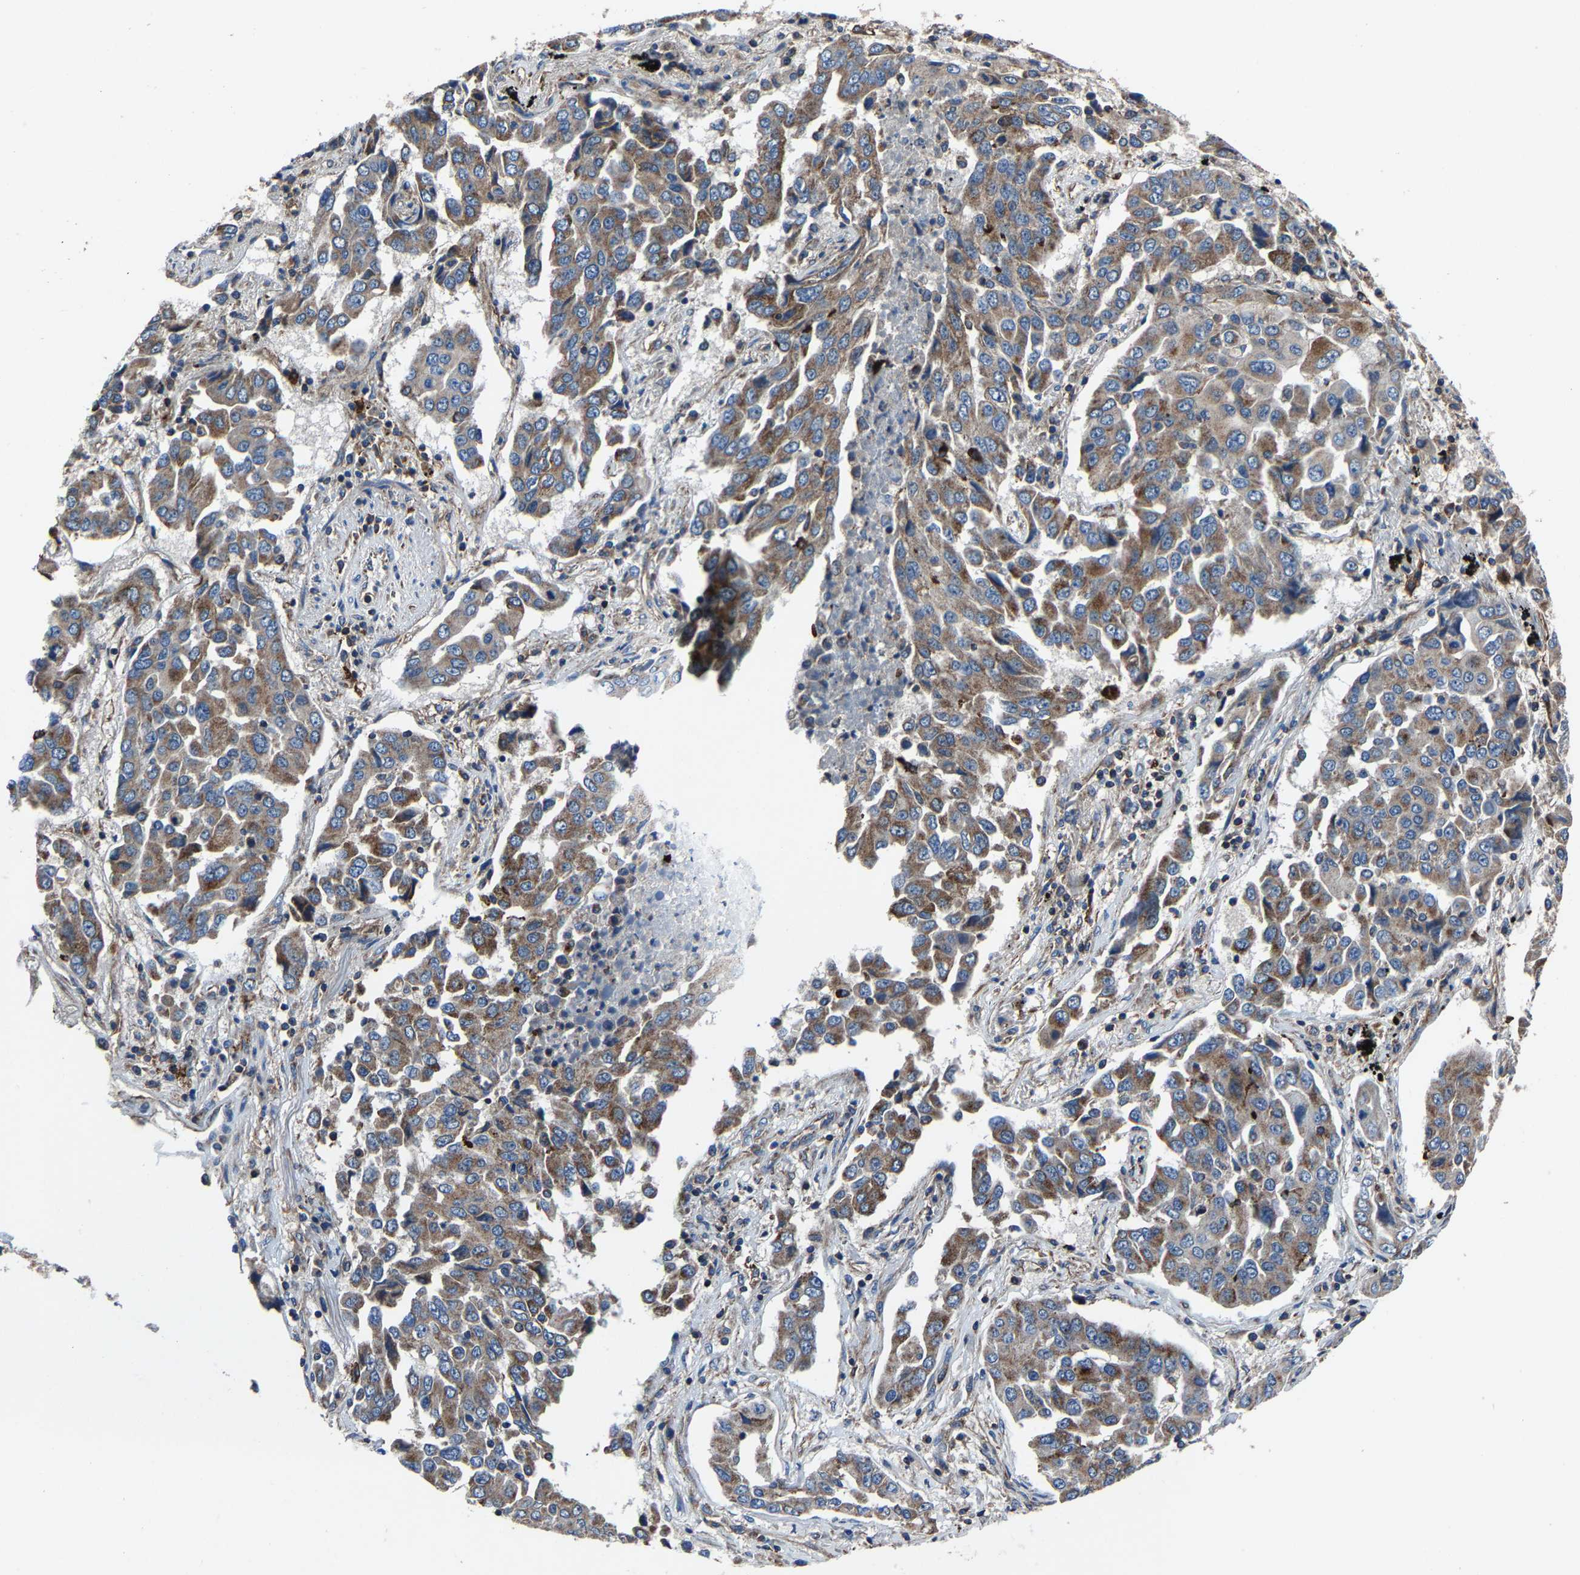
{"staining": {"intensity": "moderate", "quantity": "25%-75%", "location": "cytoplasmic/membranous"}, "tissue": "lung cancer", "cell_type": "Tumor cells", "image_type": "cancer", "snomed": [{"axis": "morphology", "description": "Adenocarcinoma, NOS"}, {"axis": "topography", "description": "Lung"}], "caption": "IHC of adenocarcinoma (lung) demonstrates medium levels of moderate cytoplasmic/membranous expression in approximately 25%-75% of tumor cells. (DAB IHC, brown staining for protein, blue staining for nuclei).", "gene": "KIAA1958", "patient": {"sex": "female", "age": 65}}